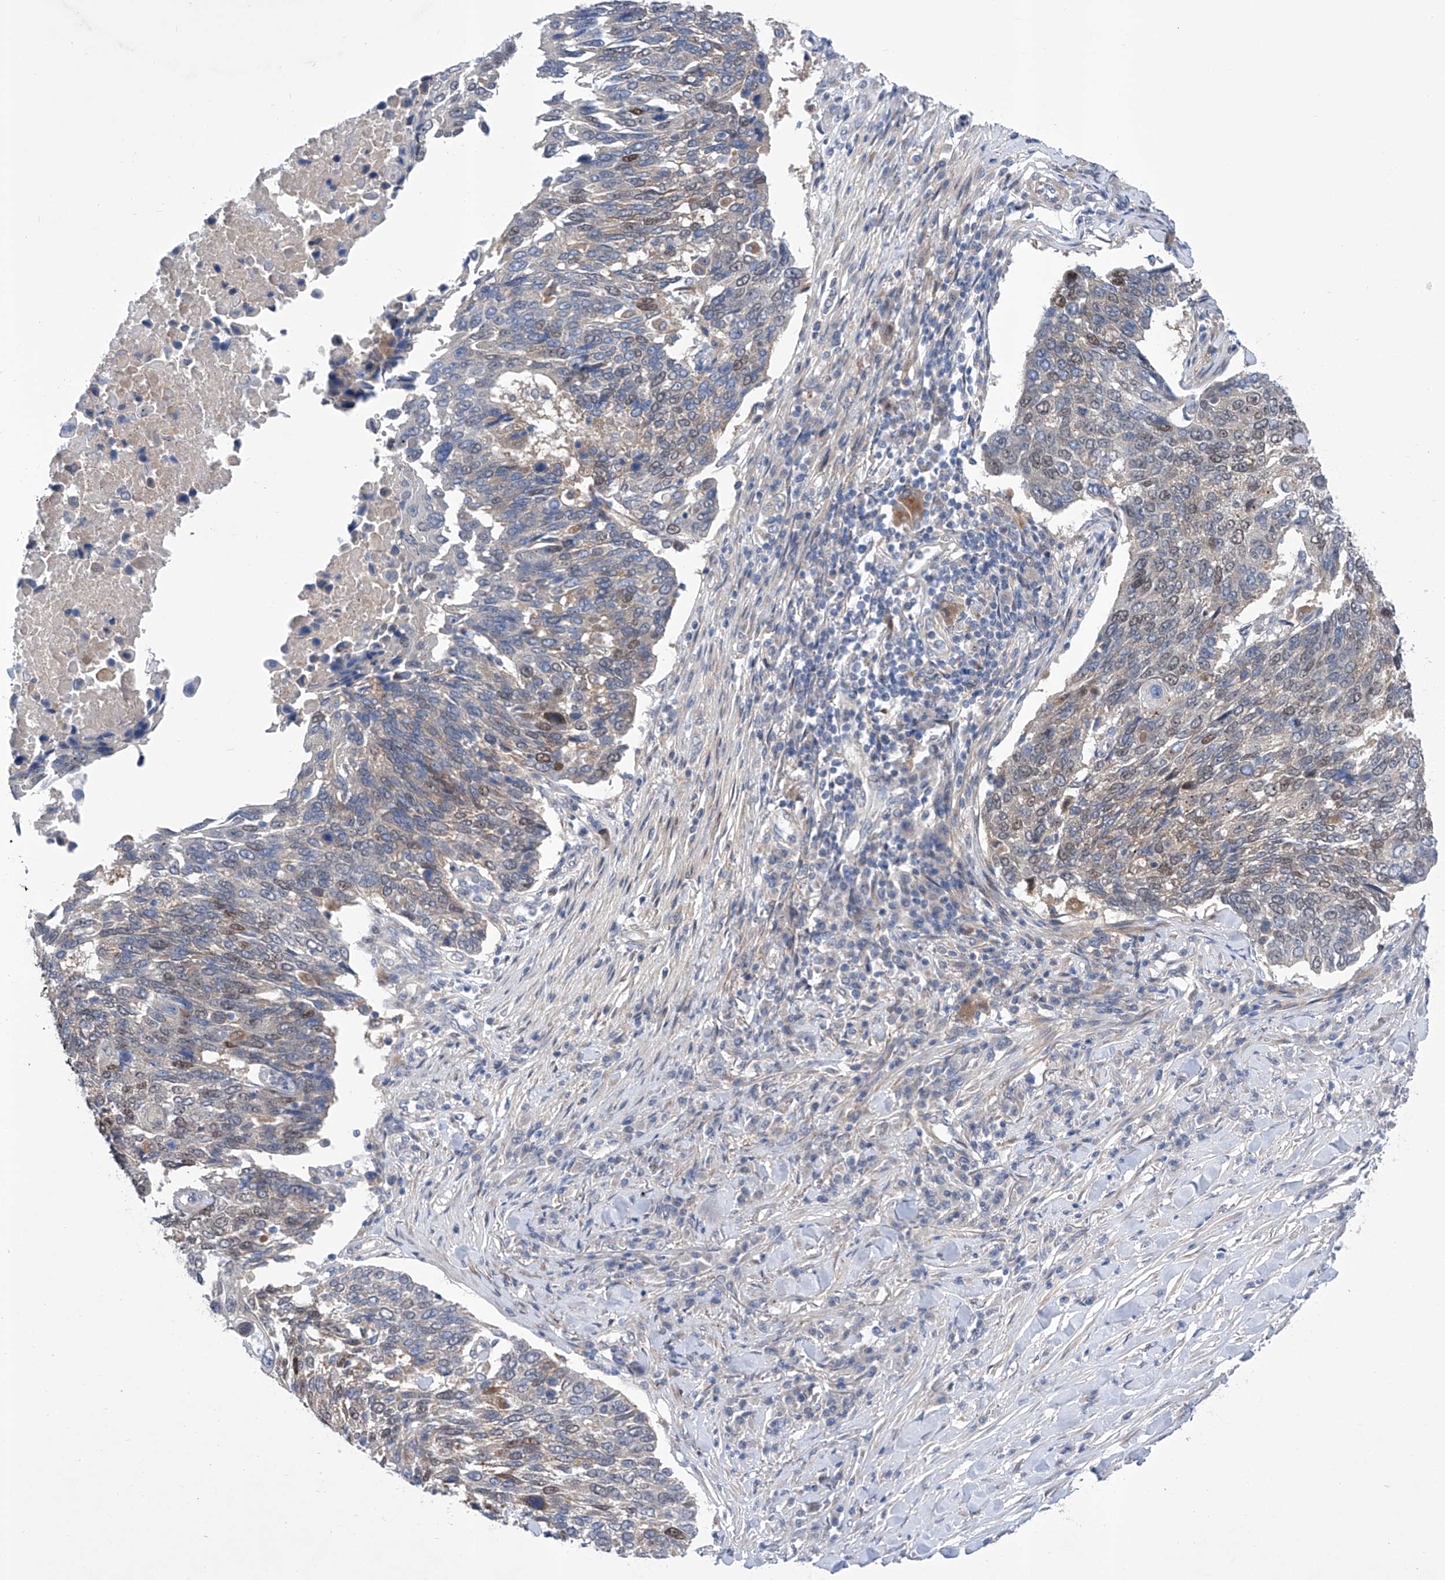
{"staining": {"intensity": "moderate", "quantity": "<25%", "location": "nuclear"}, "tissue": "lung cancer", "cell_type": "Tumor cells", "image_type": "cancer", "snomed": [{"axis": "morphology", "description": "Squamous cell carcinoma, NOS"}, {"axis": "topography", "description": "Lung"}], "caption": "Lung cancer stained for a protein (brown) shows moderate nuclear positive staining in approximately <25% of tumor cells.", "gene": "SRBD1", "patient": {"sex": "male", "age": 66}}